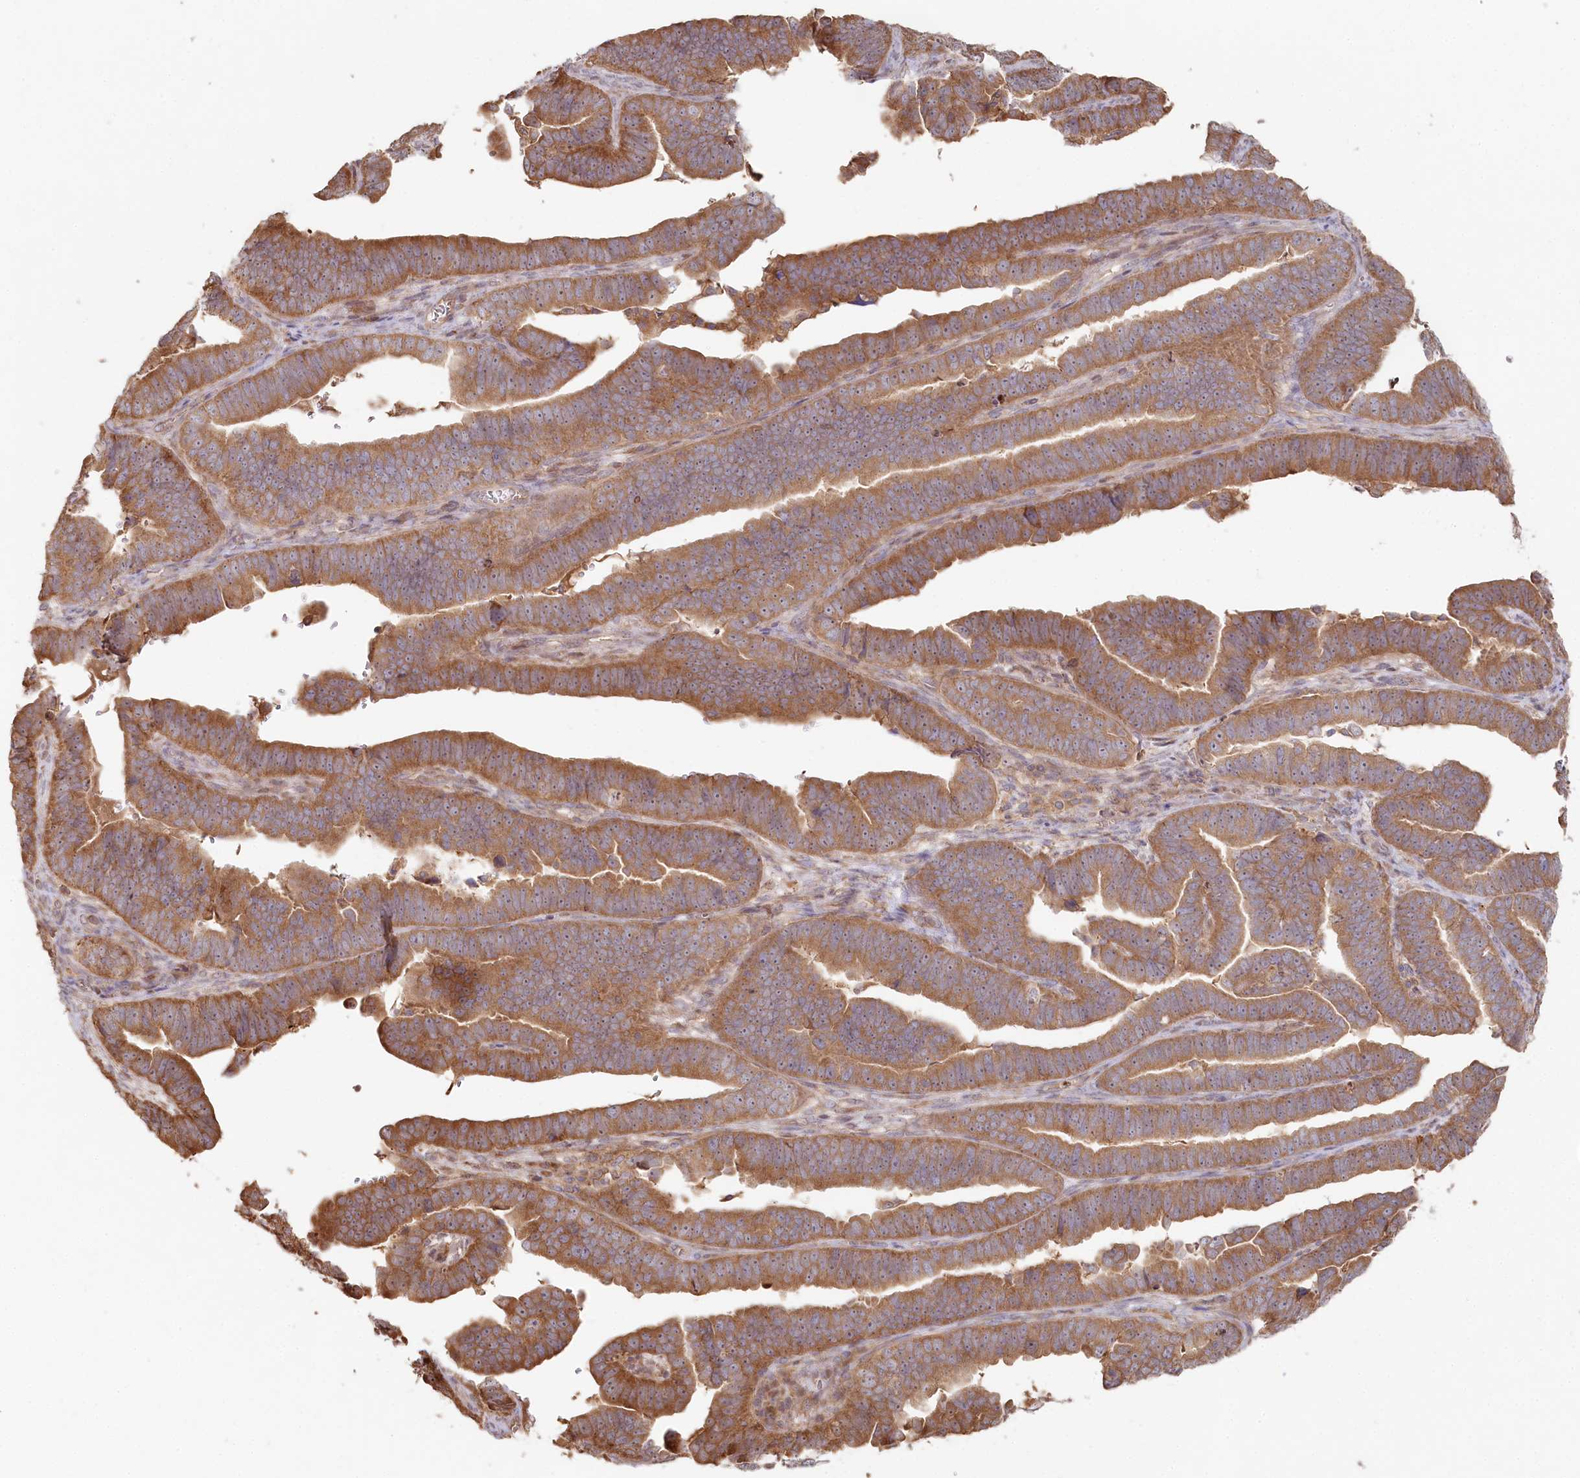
{"staining": {"intensity": "moderate", "quantity": ">75%", "location": "cytoplasmic/membranous"}, "tissue": "endometrial cancer", "cell_type": "Tumor cells", "image_type": "cancer", "snomed": [{"axis": "morphology", "description": "Adenocarcinoma, NOS"}, {"axis": "topography", "description": "Endometrium"}], "caption": "Protein analysis of endometrial cancer tissue reveals moderate cytoplasmic/membranous staining in approximately >75% of tumor cells.", "gene": "HAL", "patient": {"sex": "female", "age": 75}}